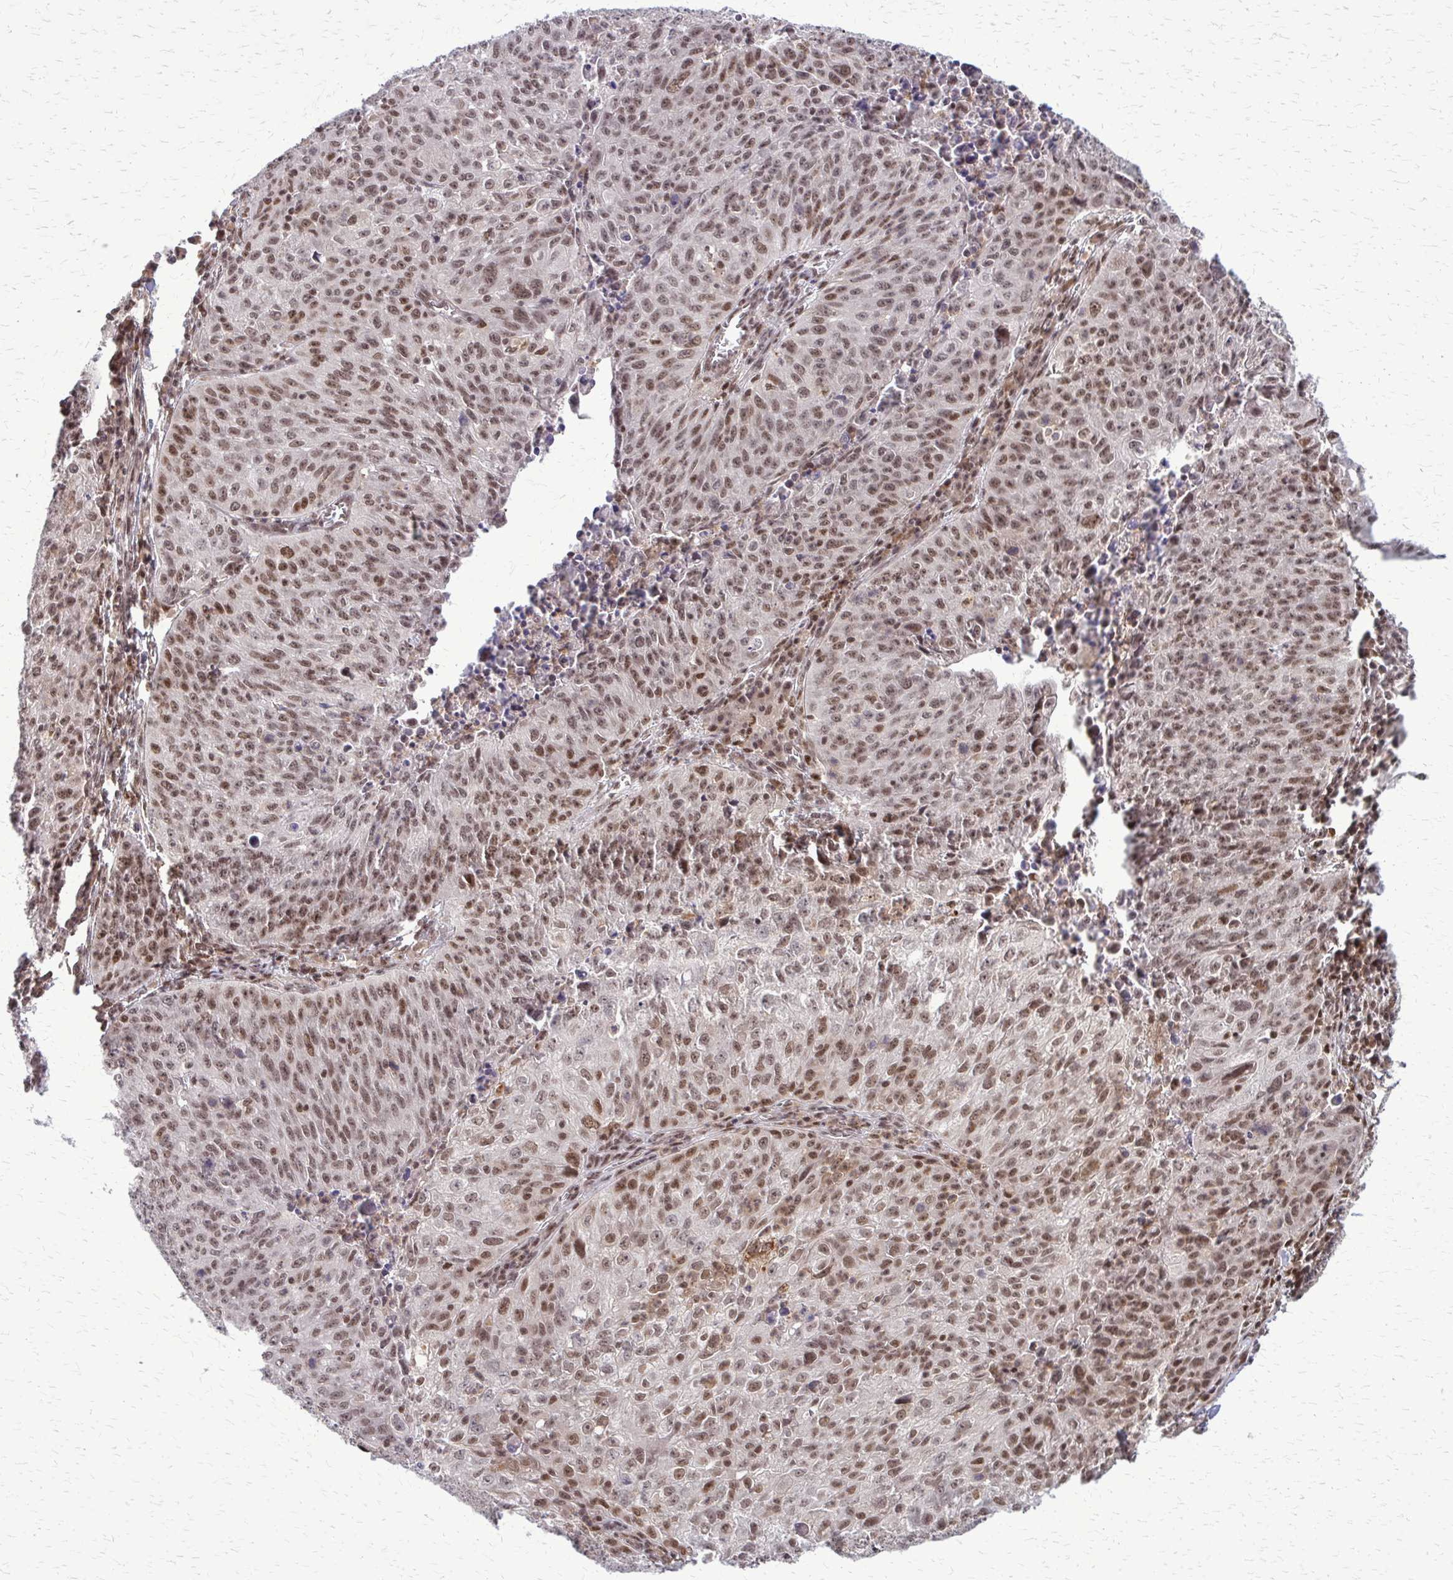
{"staining": {"intensity": "moderate", "quantity": ">75%", "location": "nuclear"}, "tissue": "lung cancer", "cell_type": "Tumor cells", "image_type": "cancer", "snomed": [{"axis": "morphology", "description": "Squamous cell carcinoma, NOS"}, {"axis": "morphology", "description": "Squamous cell carcinoma, metastatic, NOS"}, {"axis": "topography", "description": "Bronchus"}, {"axis": "topography", "description": "Lung"}], "caption": "High-magnification brightfield microscopy of lung cancer (squamous cell carcinoma) stained with DAB (brown) and counterstained with hematoxylin (blue). tumor cells exhibit moderate nuclear staining is appreciated in approximately>75% of cells.", "gene": "HDAC3", "patient": {"sex": "male", "age": 62}}